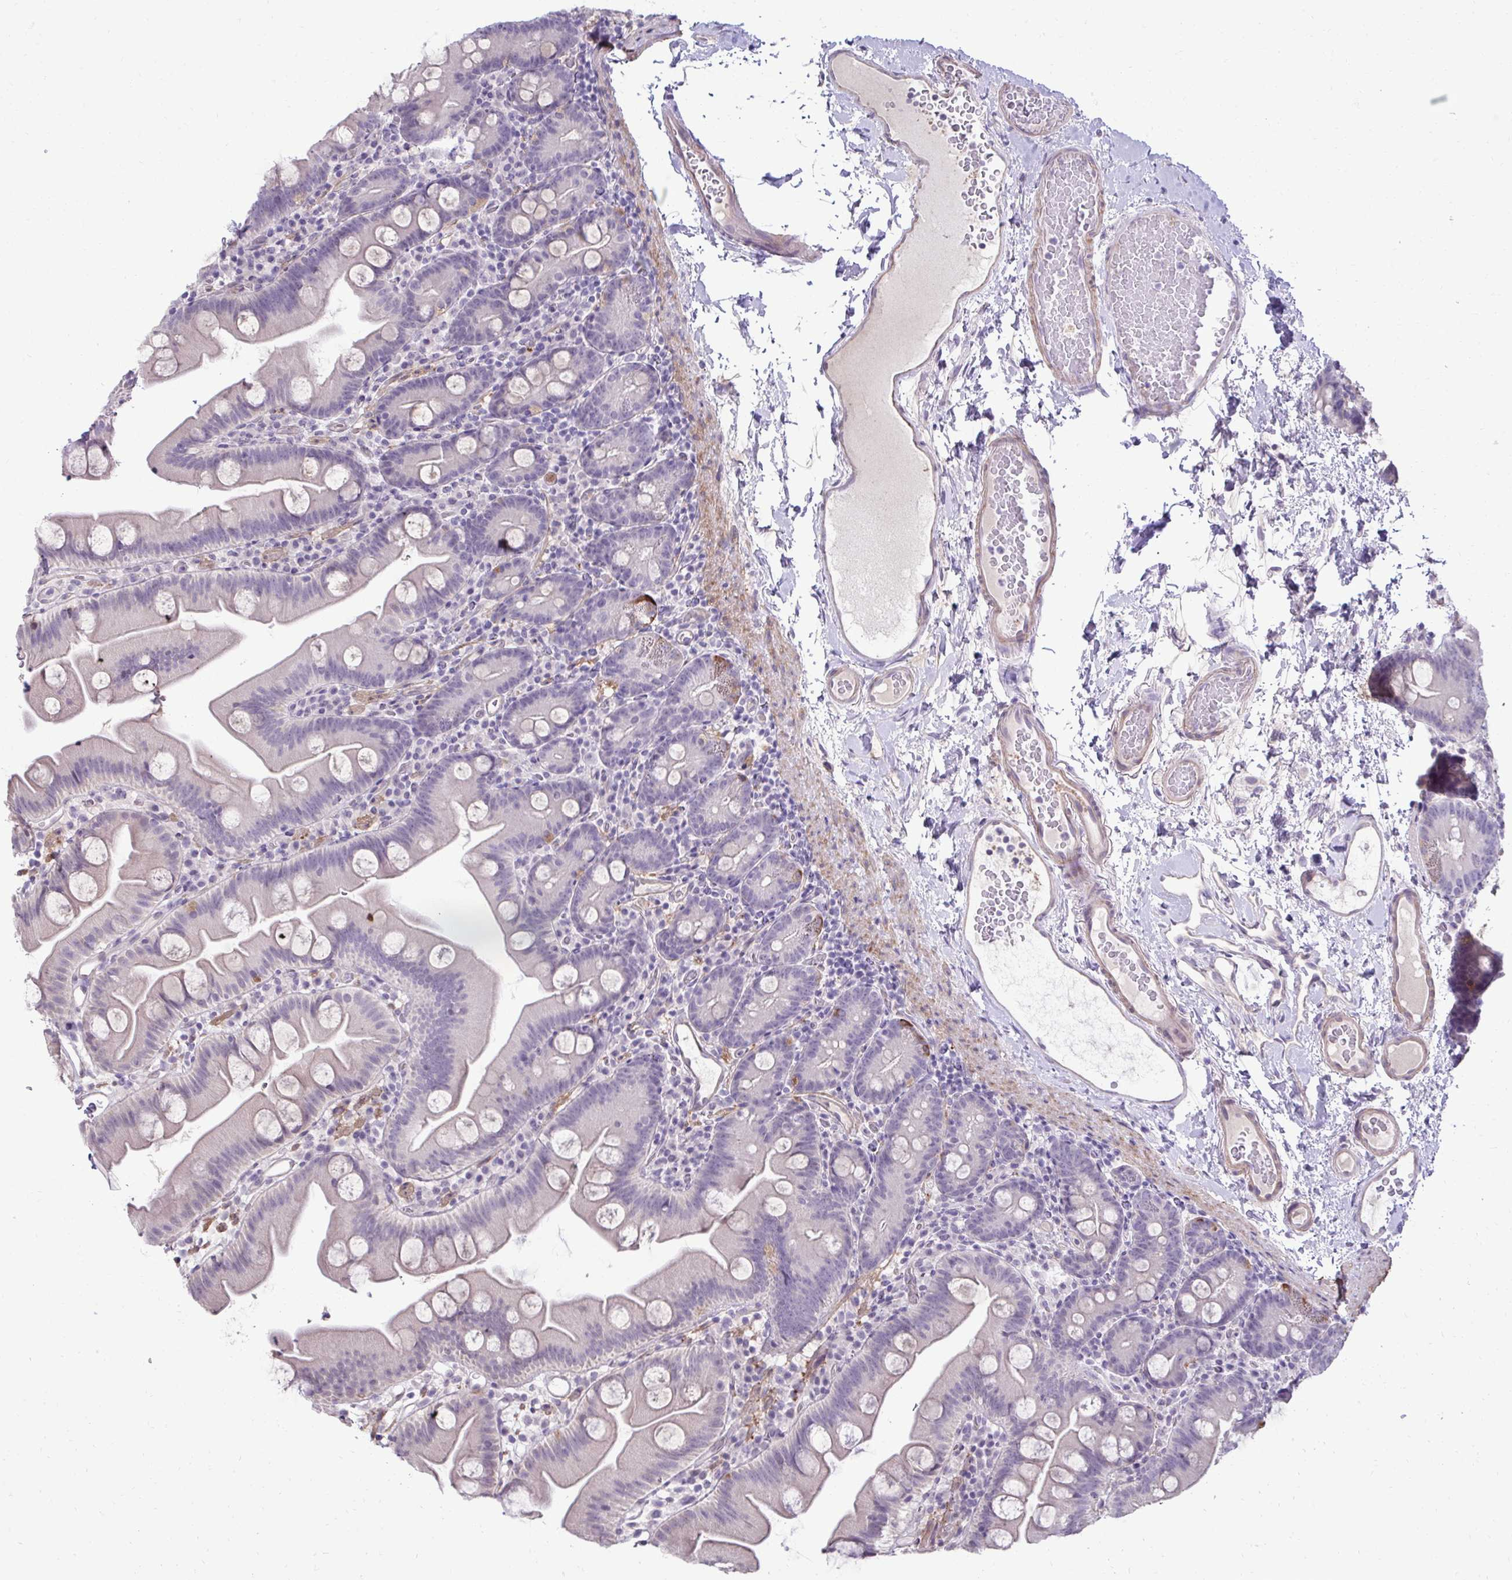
{"staining": {"intensity": "moderate", "quantity": "<25%", "location": "cytoplasmic/membranous"}, "tissue": "small intestine", "cell_type": "Glandular cells", "image_type": "normal", "snomed": [{"axis": "morphology", "description": "Normal tissue, NOS"}, {"axis": "topography", "description": "Small intestine"}], "caption": "Glandular cells display moderate cytoplasmic/membranous staining in about <25% of cells in normal small intestine. (brown staining indicates protein expression, while blue staining denotes nuclei).", "gene": "SLC30A3", "patient": {"sex": "female", "age": 68}}